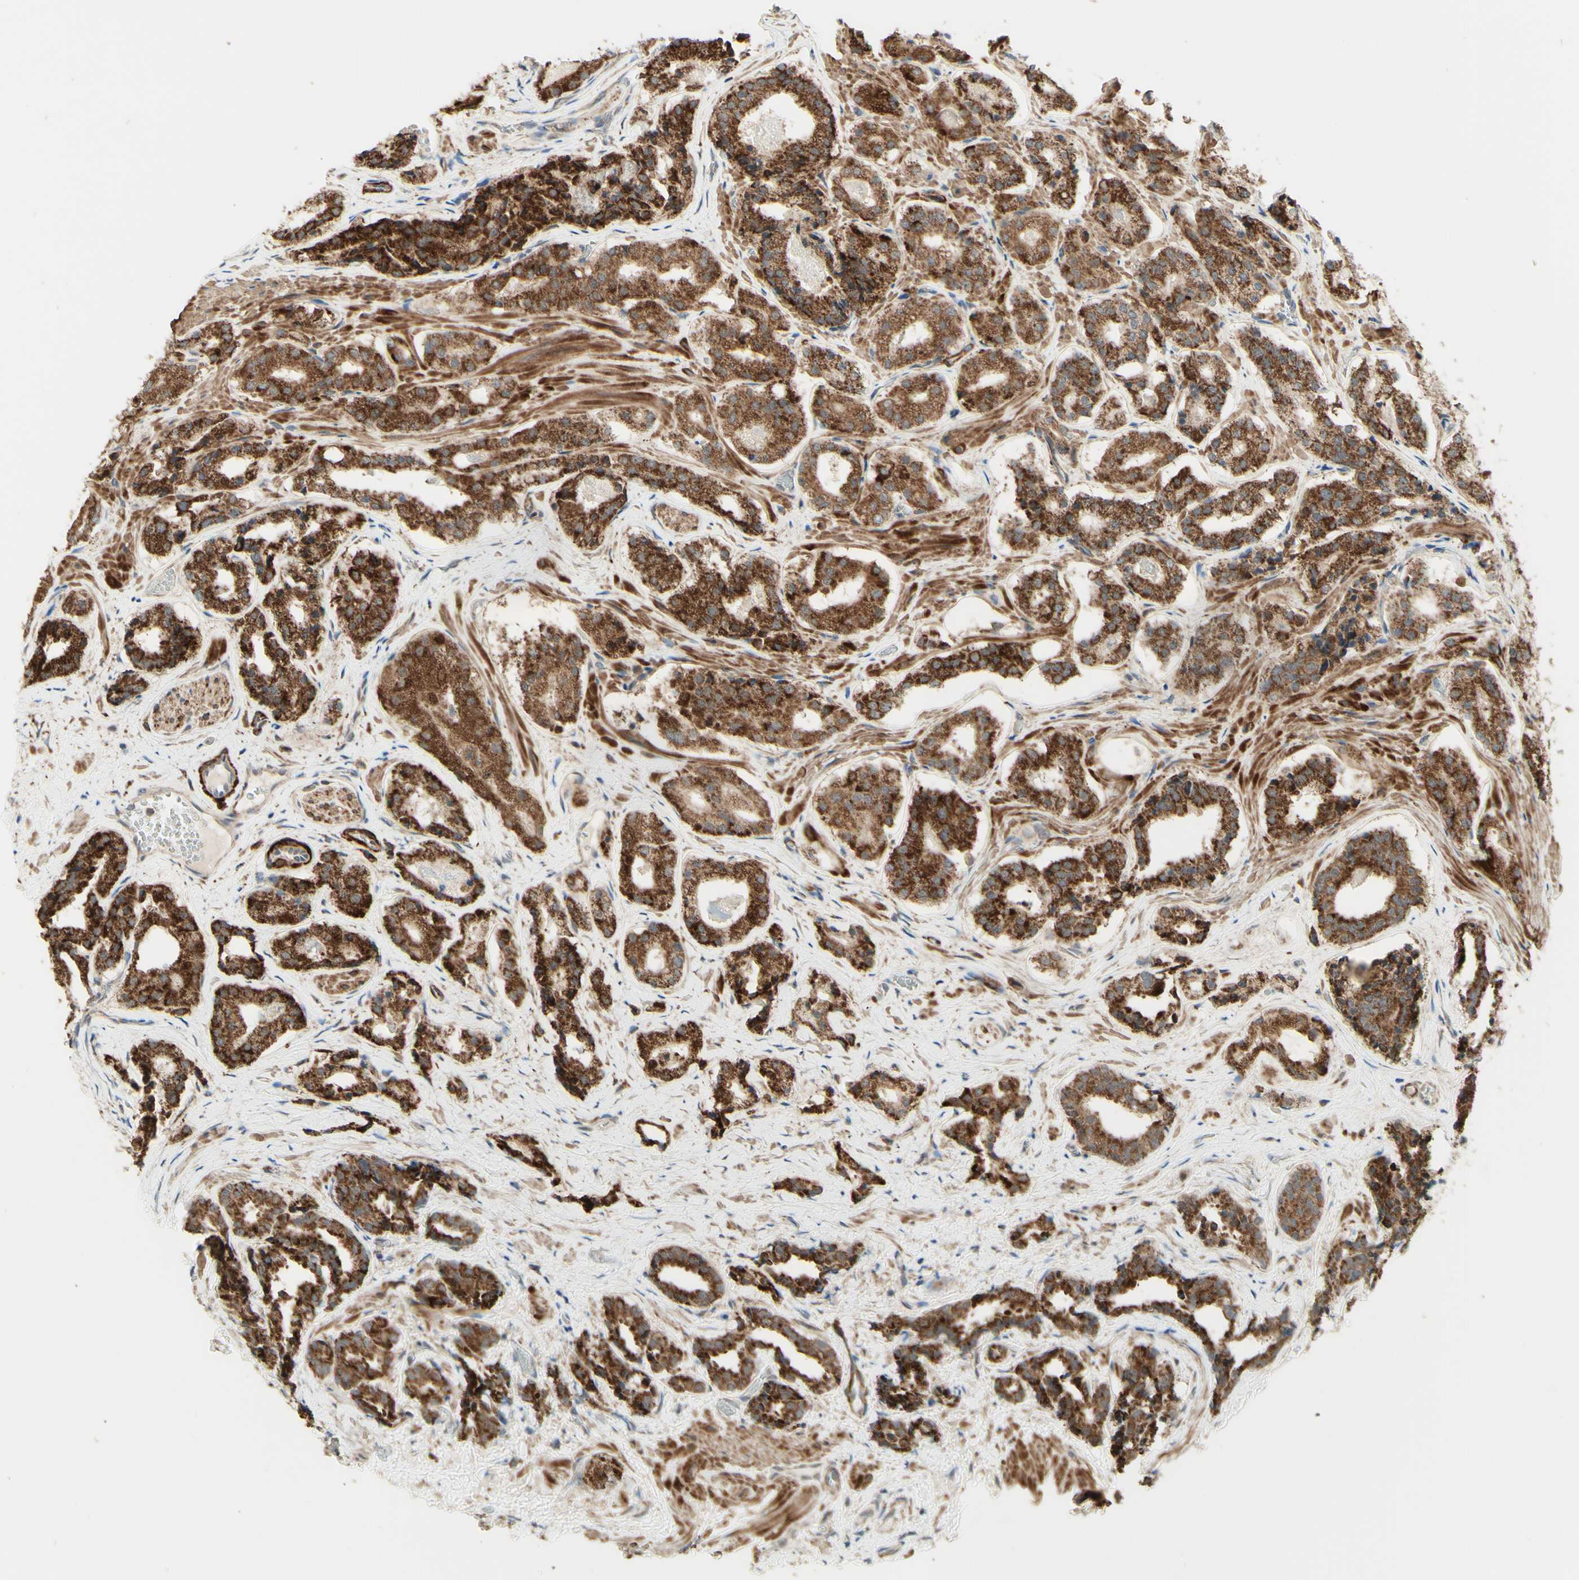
{"staining": {"intensity": "strong", "quantity": ">75%", "location": "cytoplasmic/membranous"}, "tissue": "prostate cancer", "cell_type": "Tumor cells", "image_type": "cancer", "snomed": [{"axis": "morphology", "description": "Adenocarcinoma, High grade"}, {"axis": "topography", "description": "Prostate"}], "caption": "Immunohistochemistry (IHC) micrograph of neoplastic tissue: prostate high-grade adenocarcinoma stained using immunohistochemistry demonstrates high levels of strong protein expression localized specifically in the cytoplasmic/membranous of tumor cells, appearing as a cytoplasmic/membranous brown color.", "gene": "DHRS3", "patient": {"sex": "male", "age": 60}}